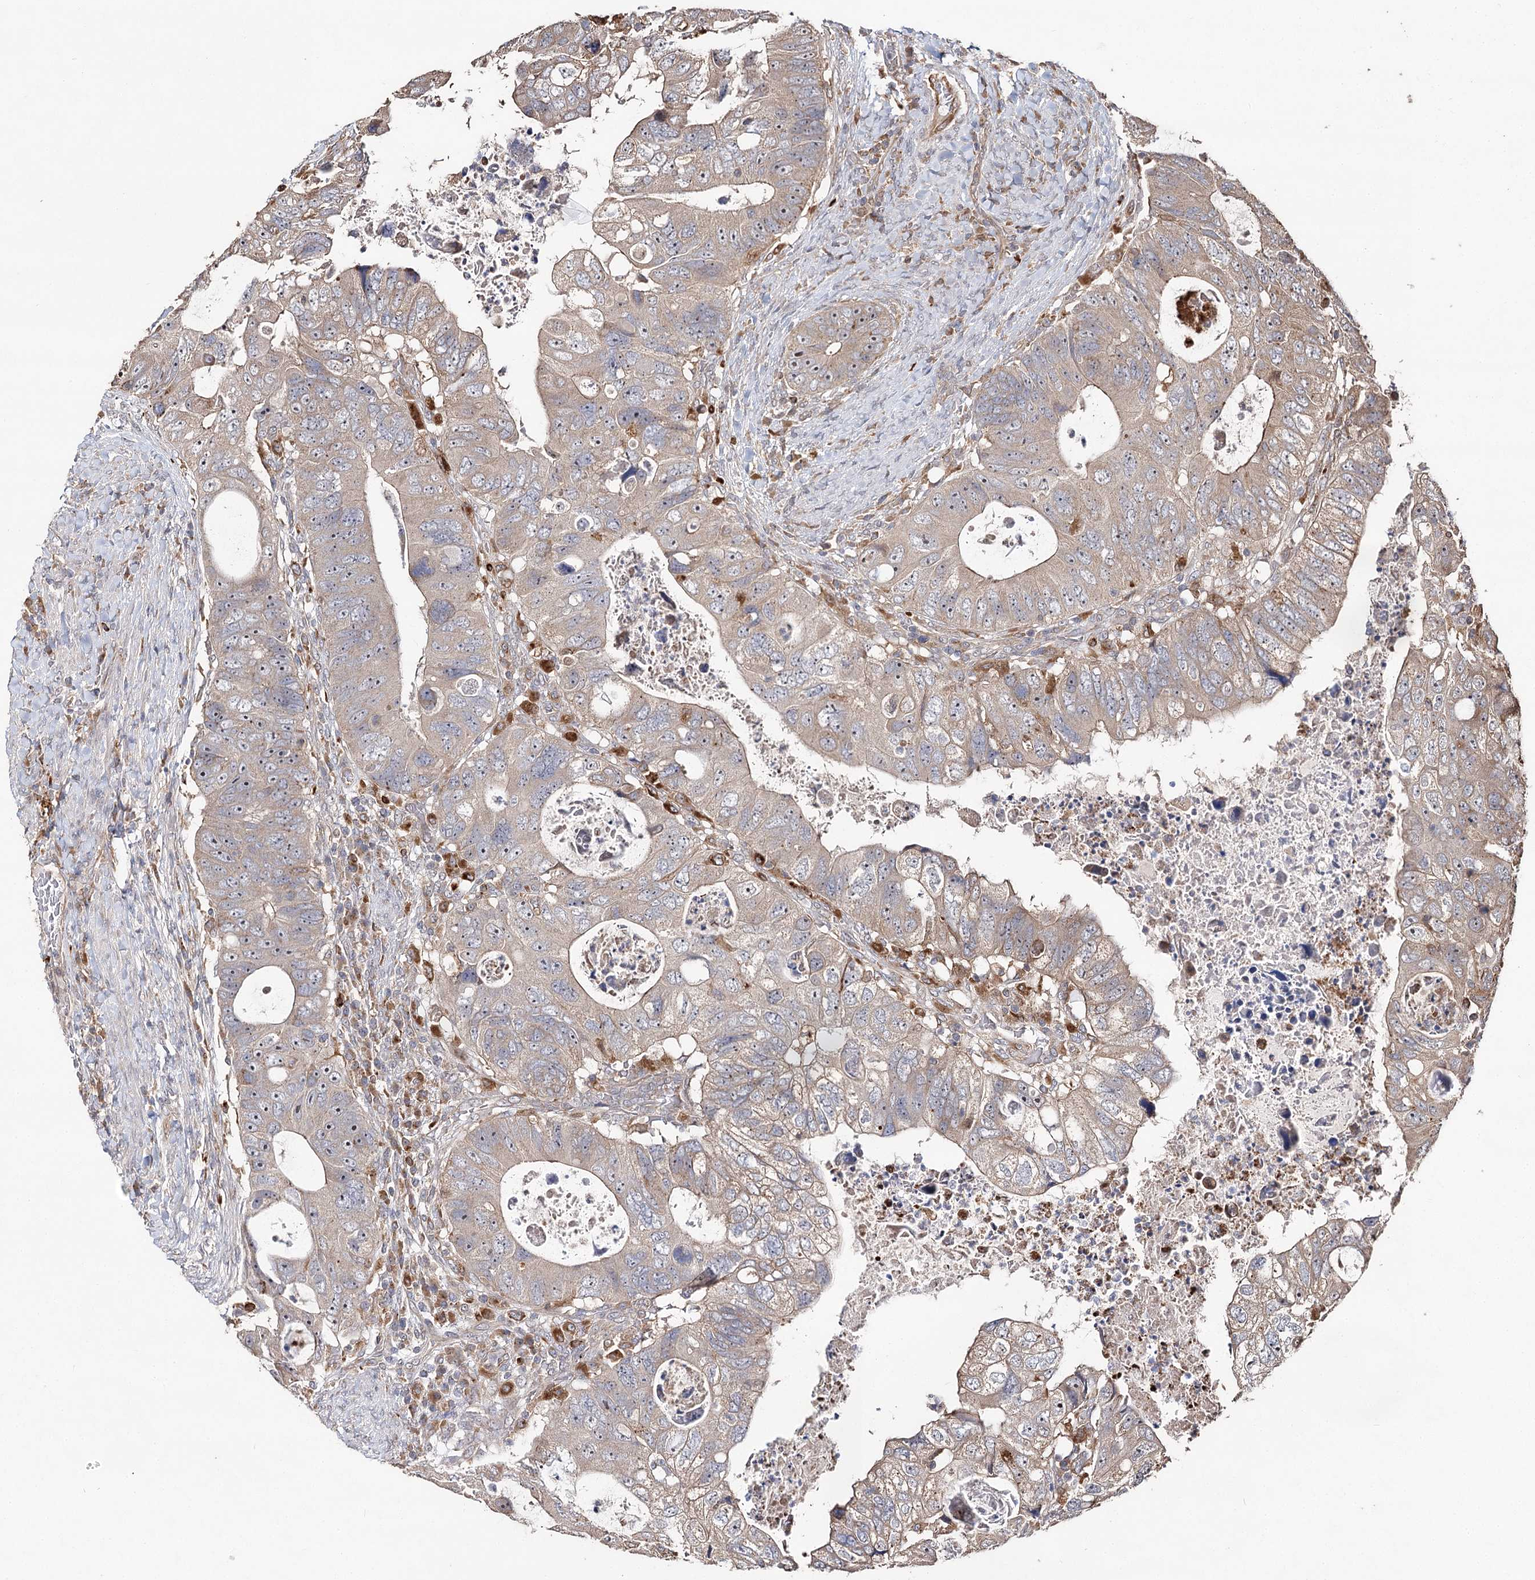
{"staining": {"intensity": "weak", "quantity": "25%-75%", "location": "cytoplasmic/membranous"}, "tissue": "colorectal cancer", "cell_type": "Tumor cells", "image_type": "cancer", "snomed": [{"axis": "morphology", "description": "Adenocarcinoma, NOS"}, {"axis": "topography", "description": "Rectum"}], "caption": "Colorectal cancer was stained to show a protein in brown. There is low levels of weak cytoplasmic/membranous expression in approximately 25%-75% of tumor cells.", "gene": "DMXL1", "patient": {"sex": "male", "age": 59}}